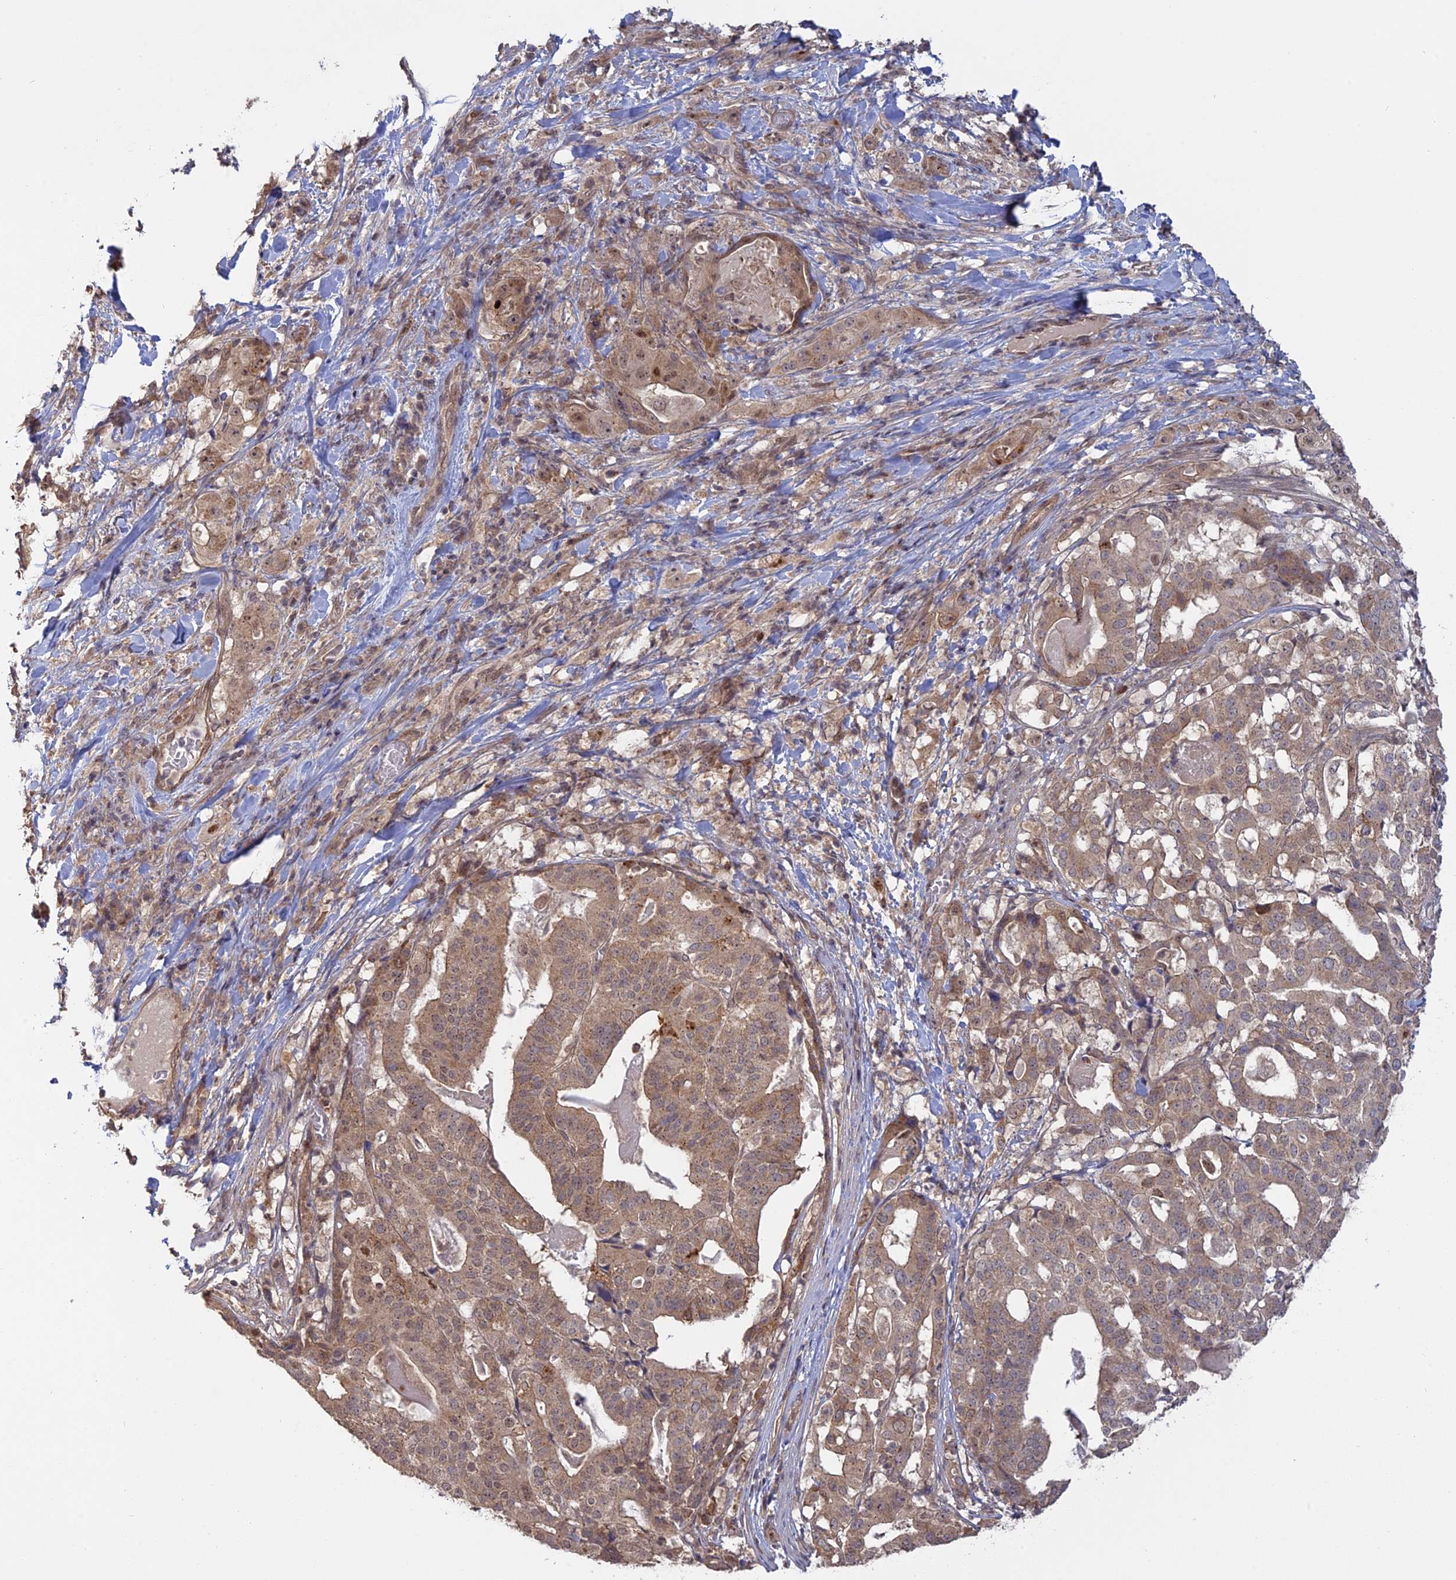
{"staining": {"intensity": "moderate", "quantity": "25%-75%", "location": "cytoplasmic/membranous"}, "tissue": "stomach cancer", "cell_type": "Tumor cells", "image_type": "cancer", "snomed": [{"axis": "morphology", "description": "Adenocarcinoma, NOS"}, {"axis": "topography", "description": "Stomach"}], "caption": "Stomach cancer (adenocarcinoma) tissue displays moderate cytoplasmic/membranous positivity in approximately 25%-75% of tumor cells, visualized by immunohistochemistry.", "gene": "PKIG", "patient": {"sex": "male", "age": 48}}